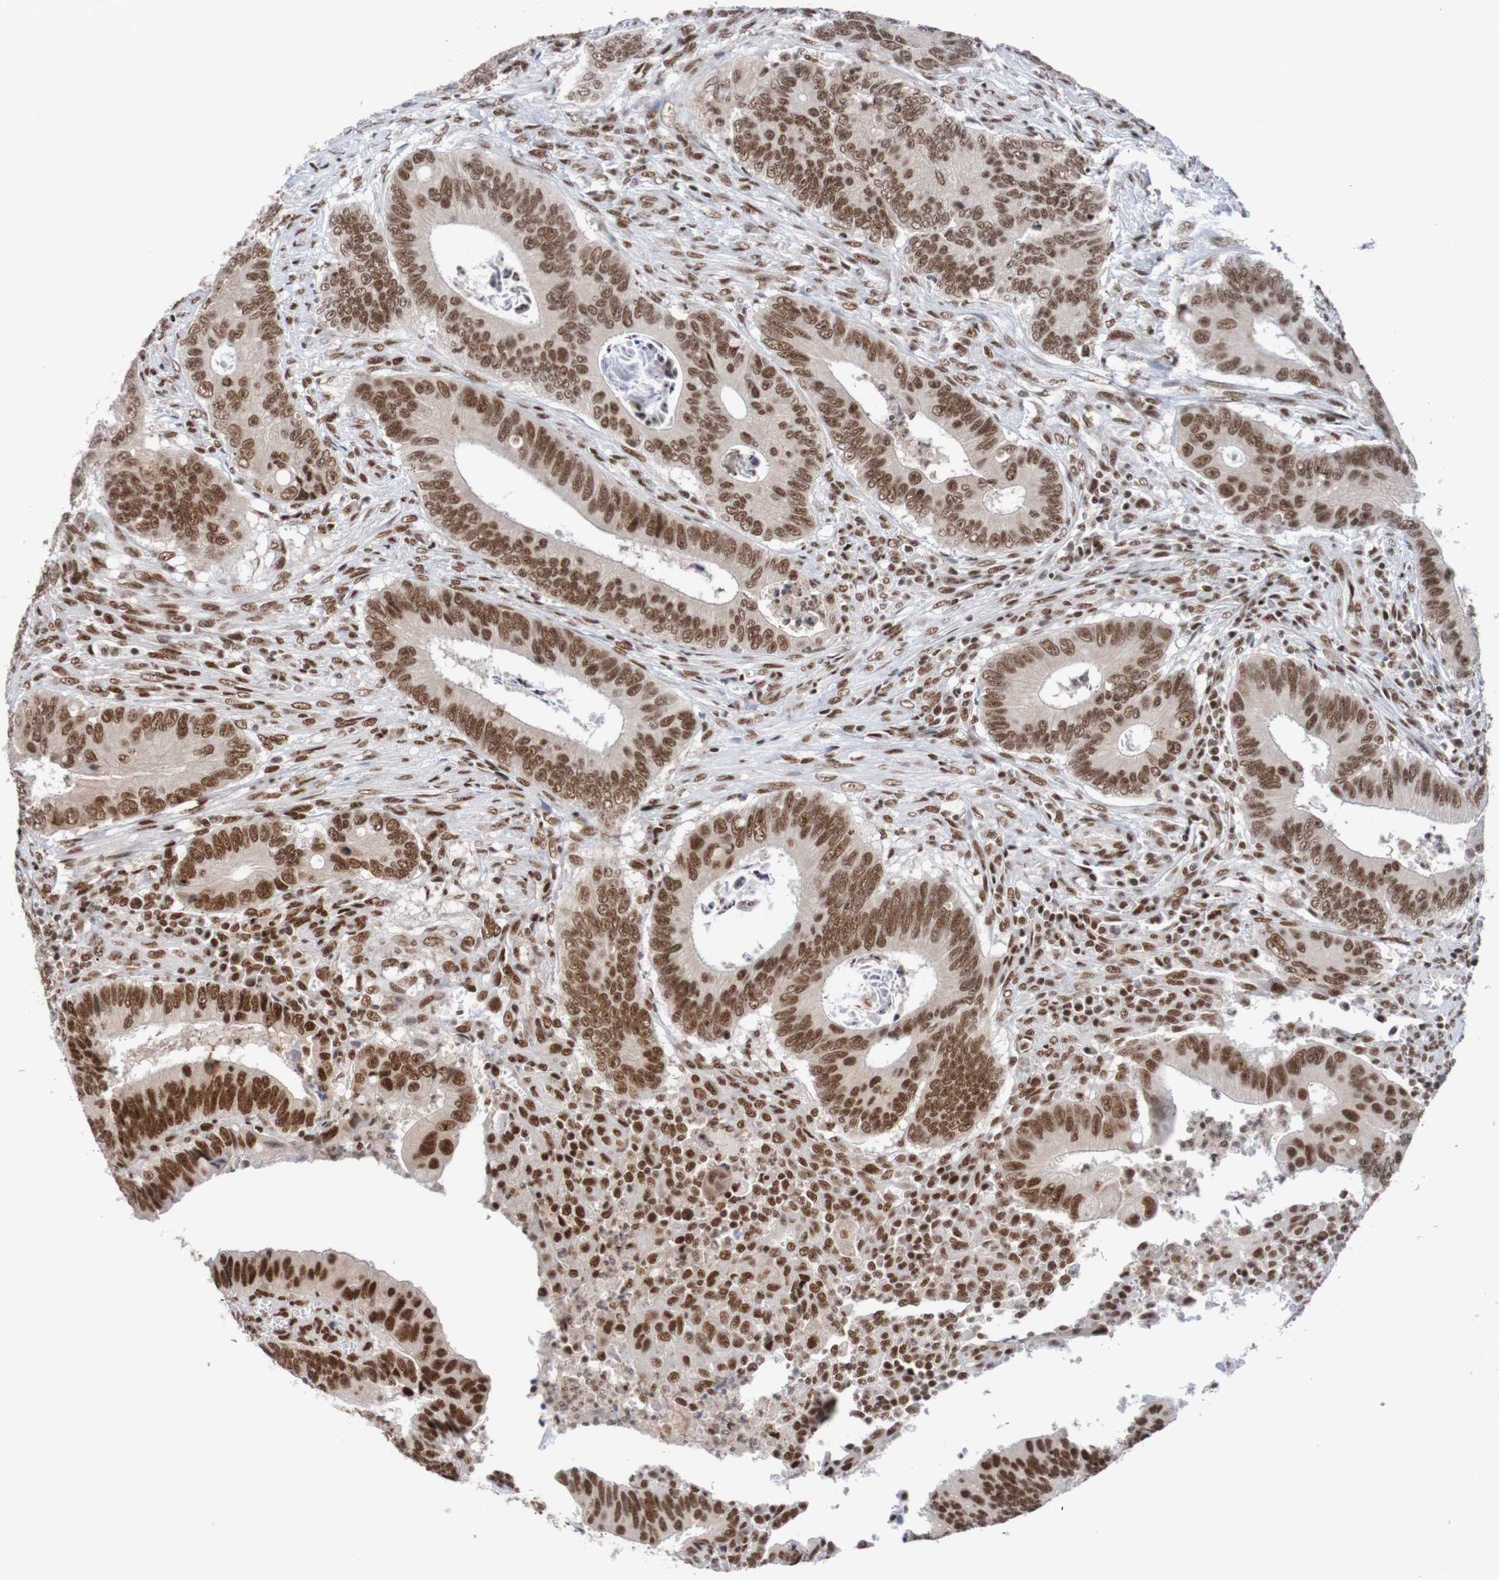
{"staining": {"intensity": "strong", "quantity": ">75%", "location": "nuclear"}, "tissue": "colorectal cancer", "cell_type": "Tumor cells", "image_type": "cancer", "snomed": [{"axis": "morphology", "description": "Inflammation, NOS"}, {"axis": "morphology", "description": "Adenocarcinoma, NOS"}, {"axis": "topography", "description": "Colon"}], "caption": "A high-resolution photomicrograph shows IHC staining of colorectal adenocarcinoma, which exhibits strong nuclear expression in about >75% of tumor cells. (Brightfield microscopy of DAB IHC at high magnification).", "gene": "CDC5L", "patient": {"sex": "male", "age": 72}}